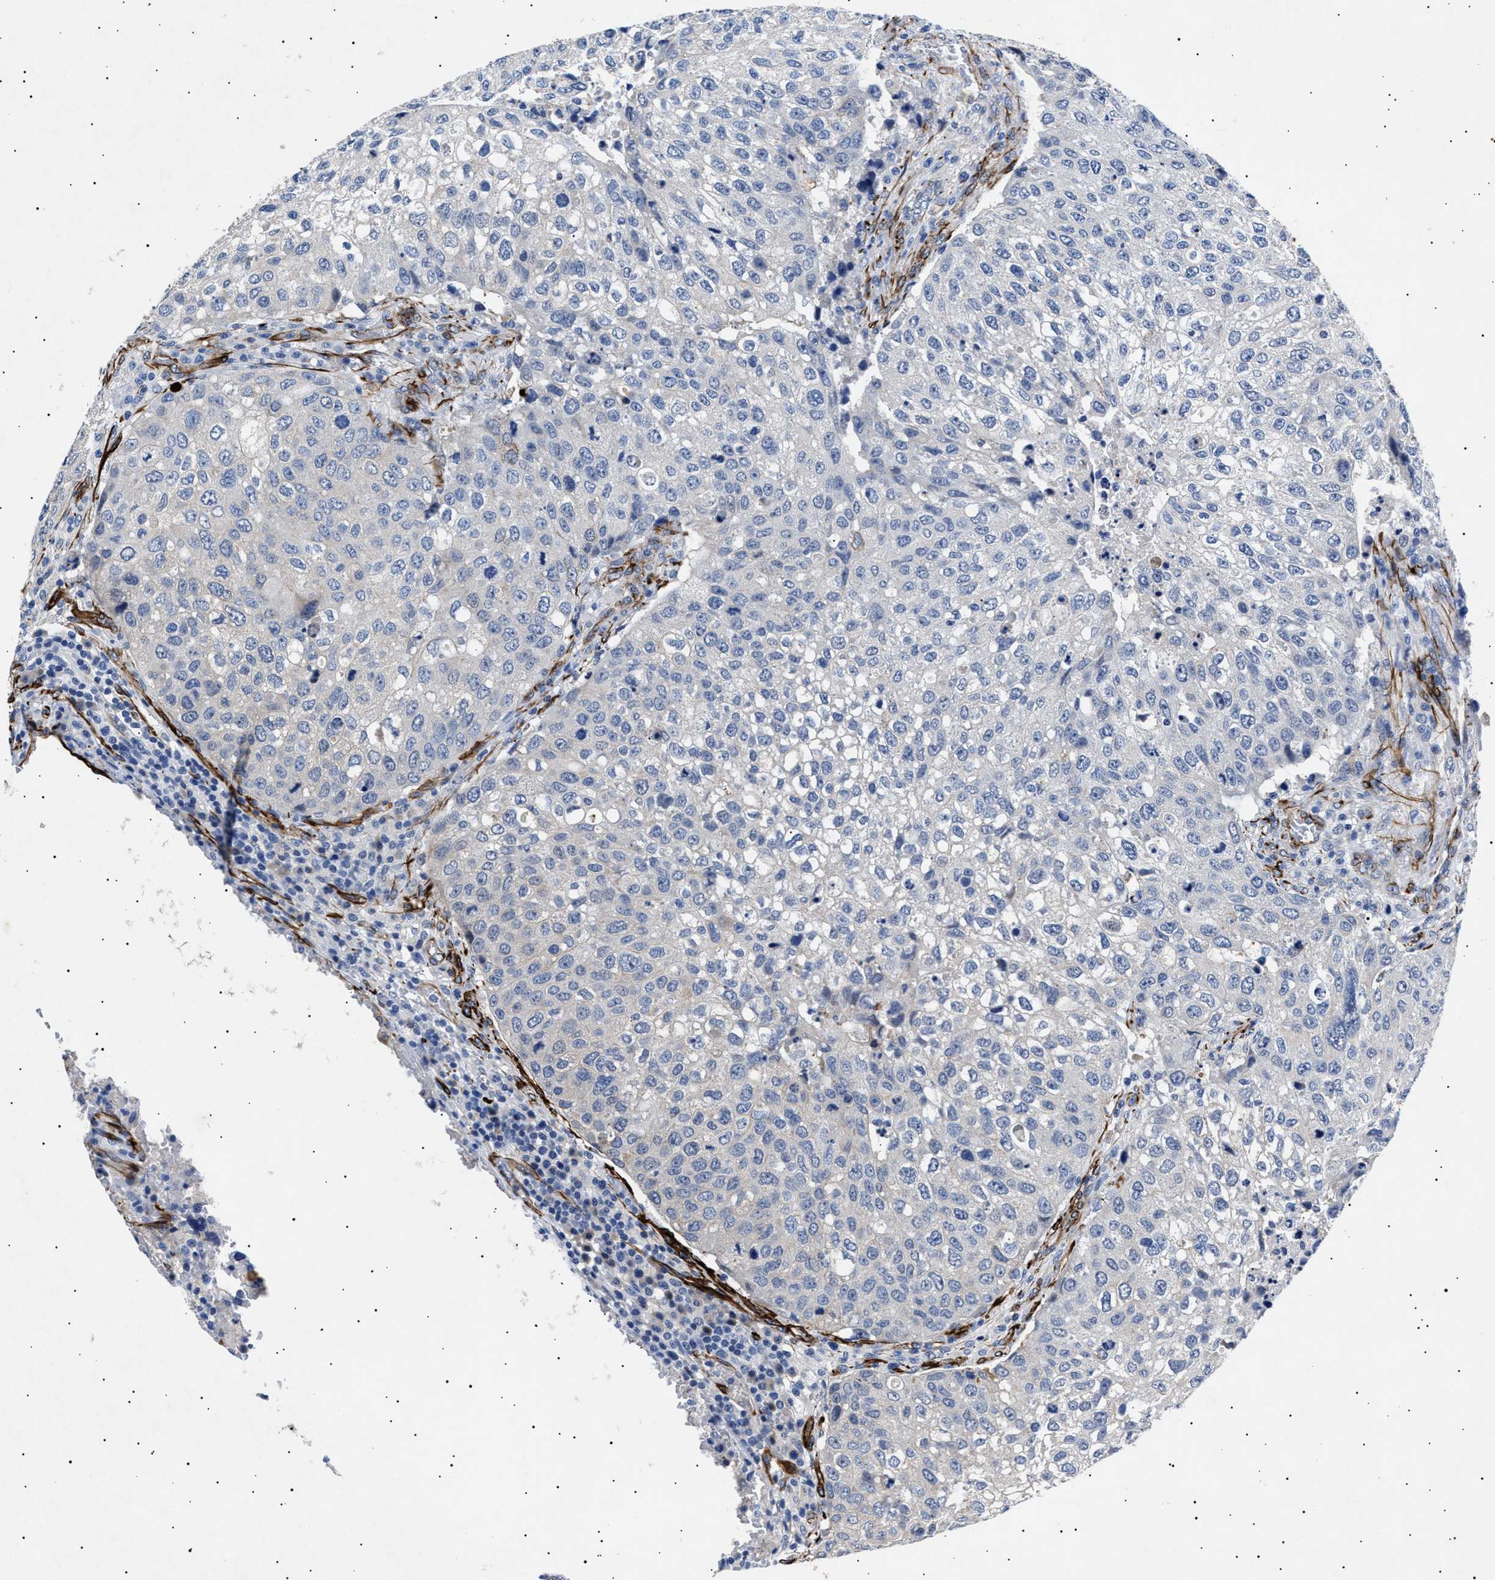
{"staining": {"intensity": "negative", "quantity": "none", "location": "none"}, "tissue": "urothelial cancer", "cell_type": "Tumor cells", "image_type": "cancer", "snomed": [{"axis": "morphology", "description": "Urothelial carcinoma, High grade"}, {"axis": "topography", "description": "Lymph node"}, {"axis": "topography", "description": "Urinary bladder"}], "caption": "DAB (3,3'-diaminobenzidine) immunohistochemical staining of urothelial cancer exhibits no significant staining in tumor cells. Brightfield microscopy of immunohistochemistry stained with DAB (brown) and hematoxylin (blue), captured at high magnification.", "gene": "OLFML2A", "patient": {"sex": "male", "age": 51}}